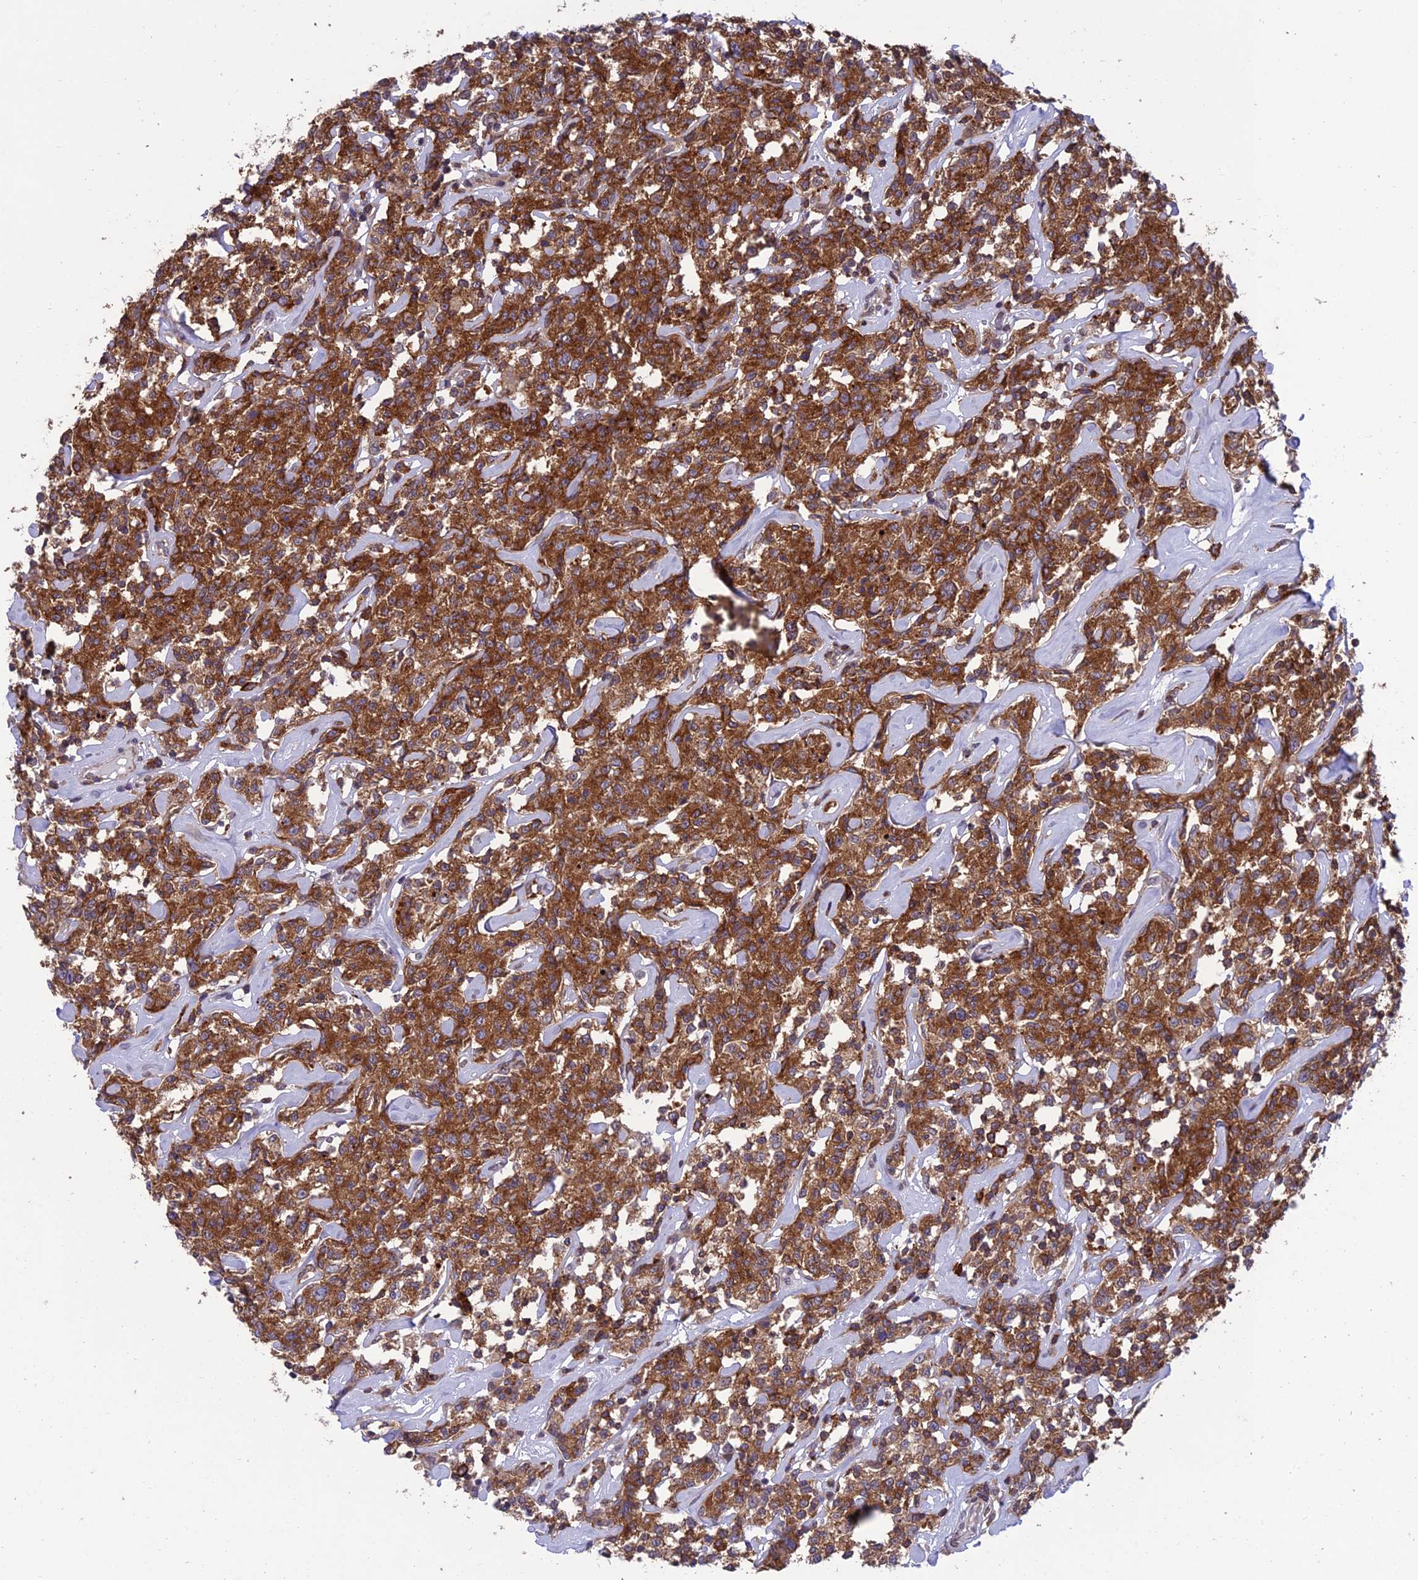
{"staining": {"intensity": "moderate", "quantity": ">75%", "location": "cytoplasmic/membranous"}, "tissue": "lymphoma", "cell_type": "Tumor cells", "image_type": "cancer", "snomed": [{"axis": "morphology", "description": "Malignant lymphoma, non-Hodgkin's type, Low grade"}, {"axis": "topography", "description": "Small intestine"}], "caption": "Immunohistochemistry micrograph of low-grade malignant lymphoma, non-Hodgkin's type stained for a protein (brown), which reveals medium levels of moderate cytoplasmic/membranous expression in approximately >75% of tumor cells.", "gene": "FAM76A", "patient": {"sex": "female", "age": 59}}